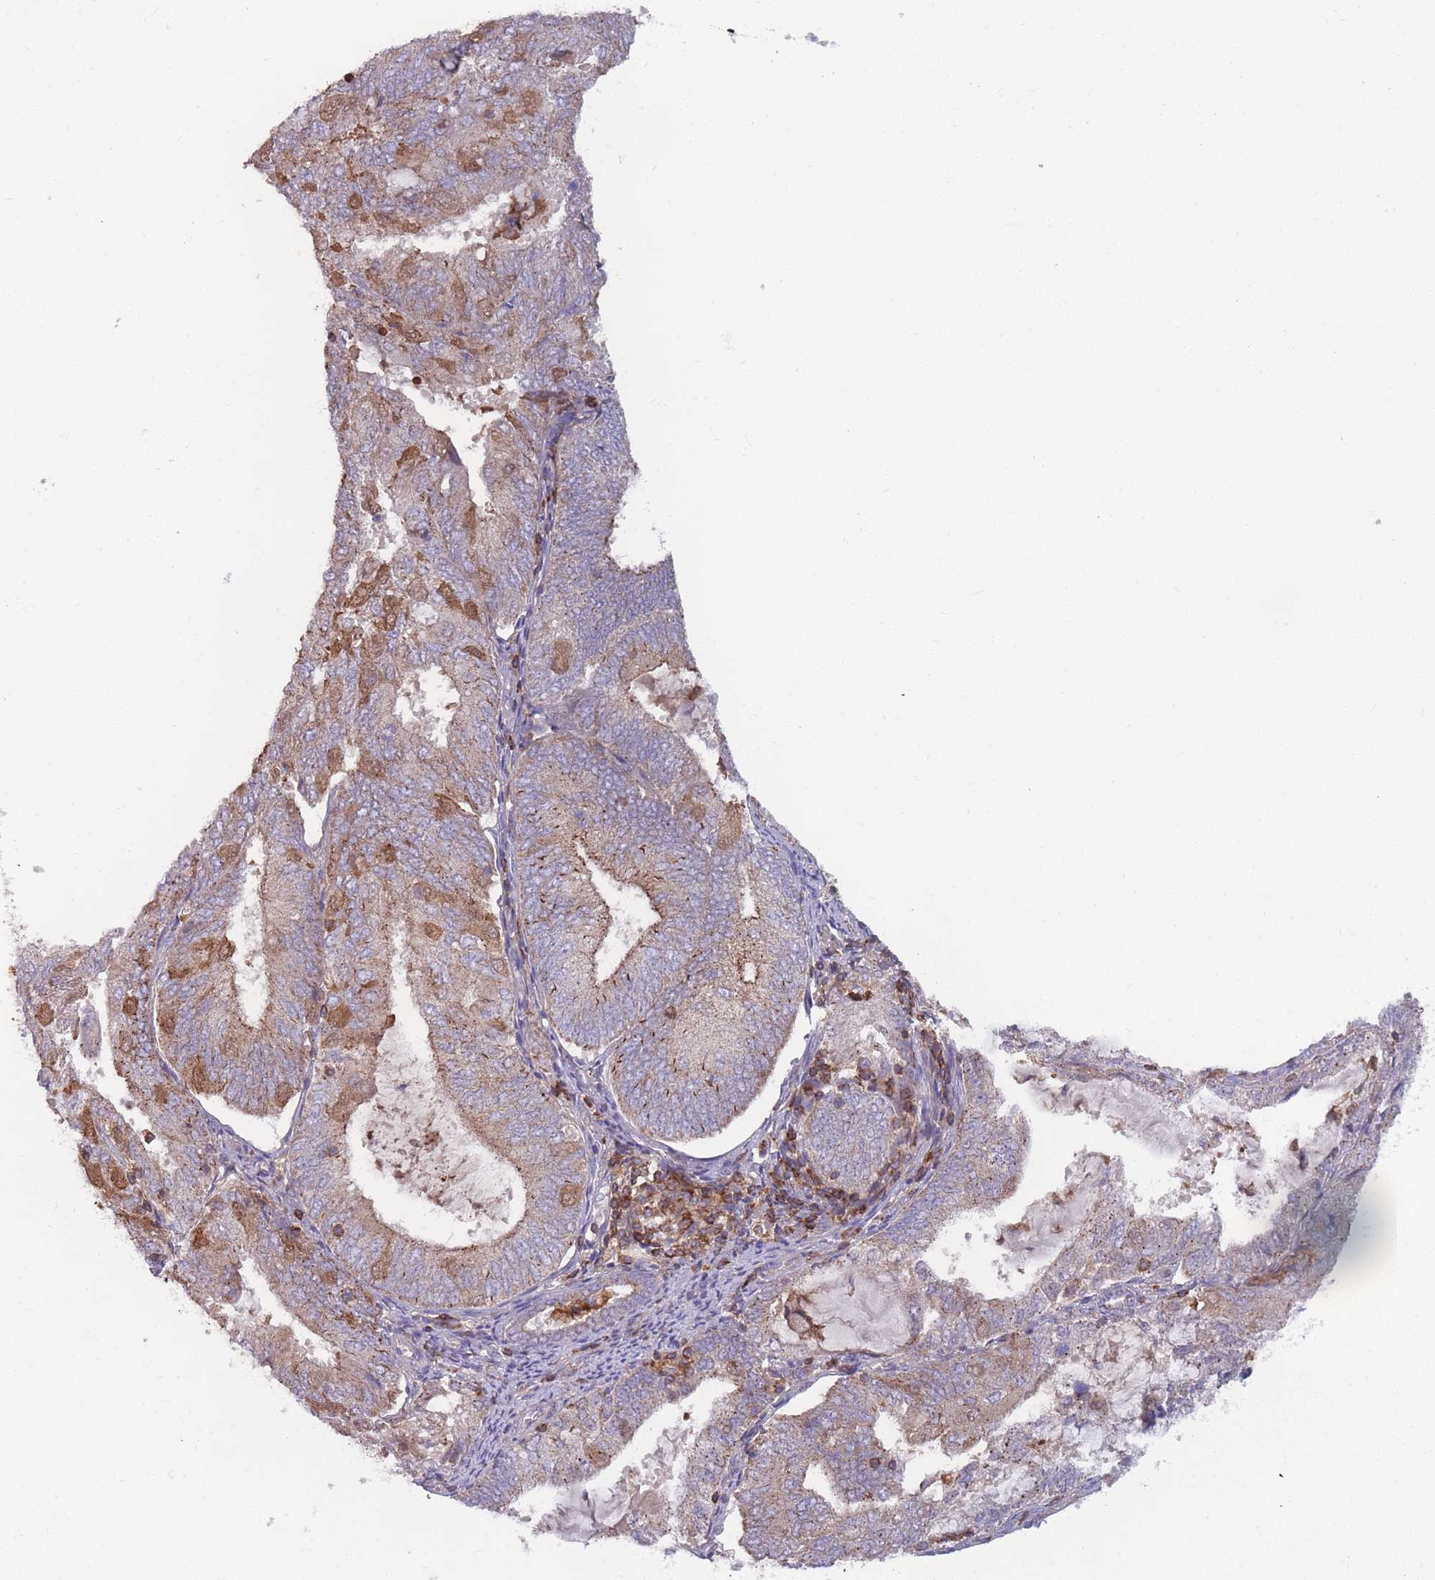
{"staining": {"intensity": "moderate", "quantity": "<25%", "location": "cytoplasmic/membranous"}, "tissue": "endometrial cancer", "cell_type": "Tumor cells", "image_type": "cancer", "snomed": [{"axis": "morphology", "description": "Adenocarcinoma, NOS"}, {"axis": "topography", "description": "Endometrium"}], "caption": "Protein expression analysis of endometrial cancer reveals moderate cytoplasmic/membranous staining in about <25% of tumor cells.", "gene": "CD33", "patient": {"sex": "female", "age": 81}}